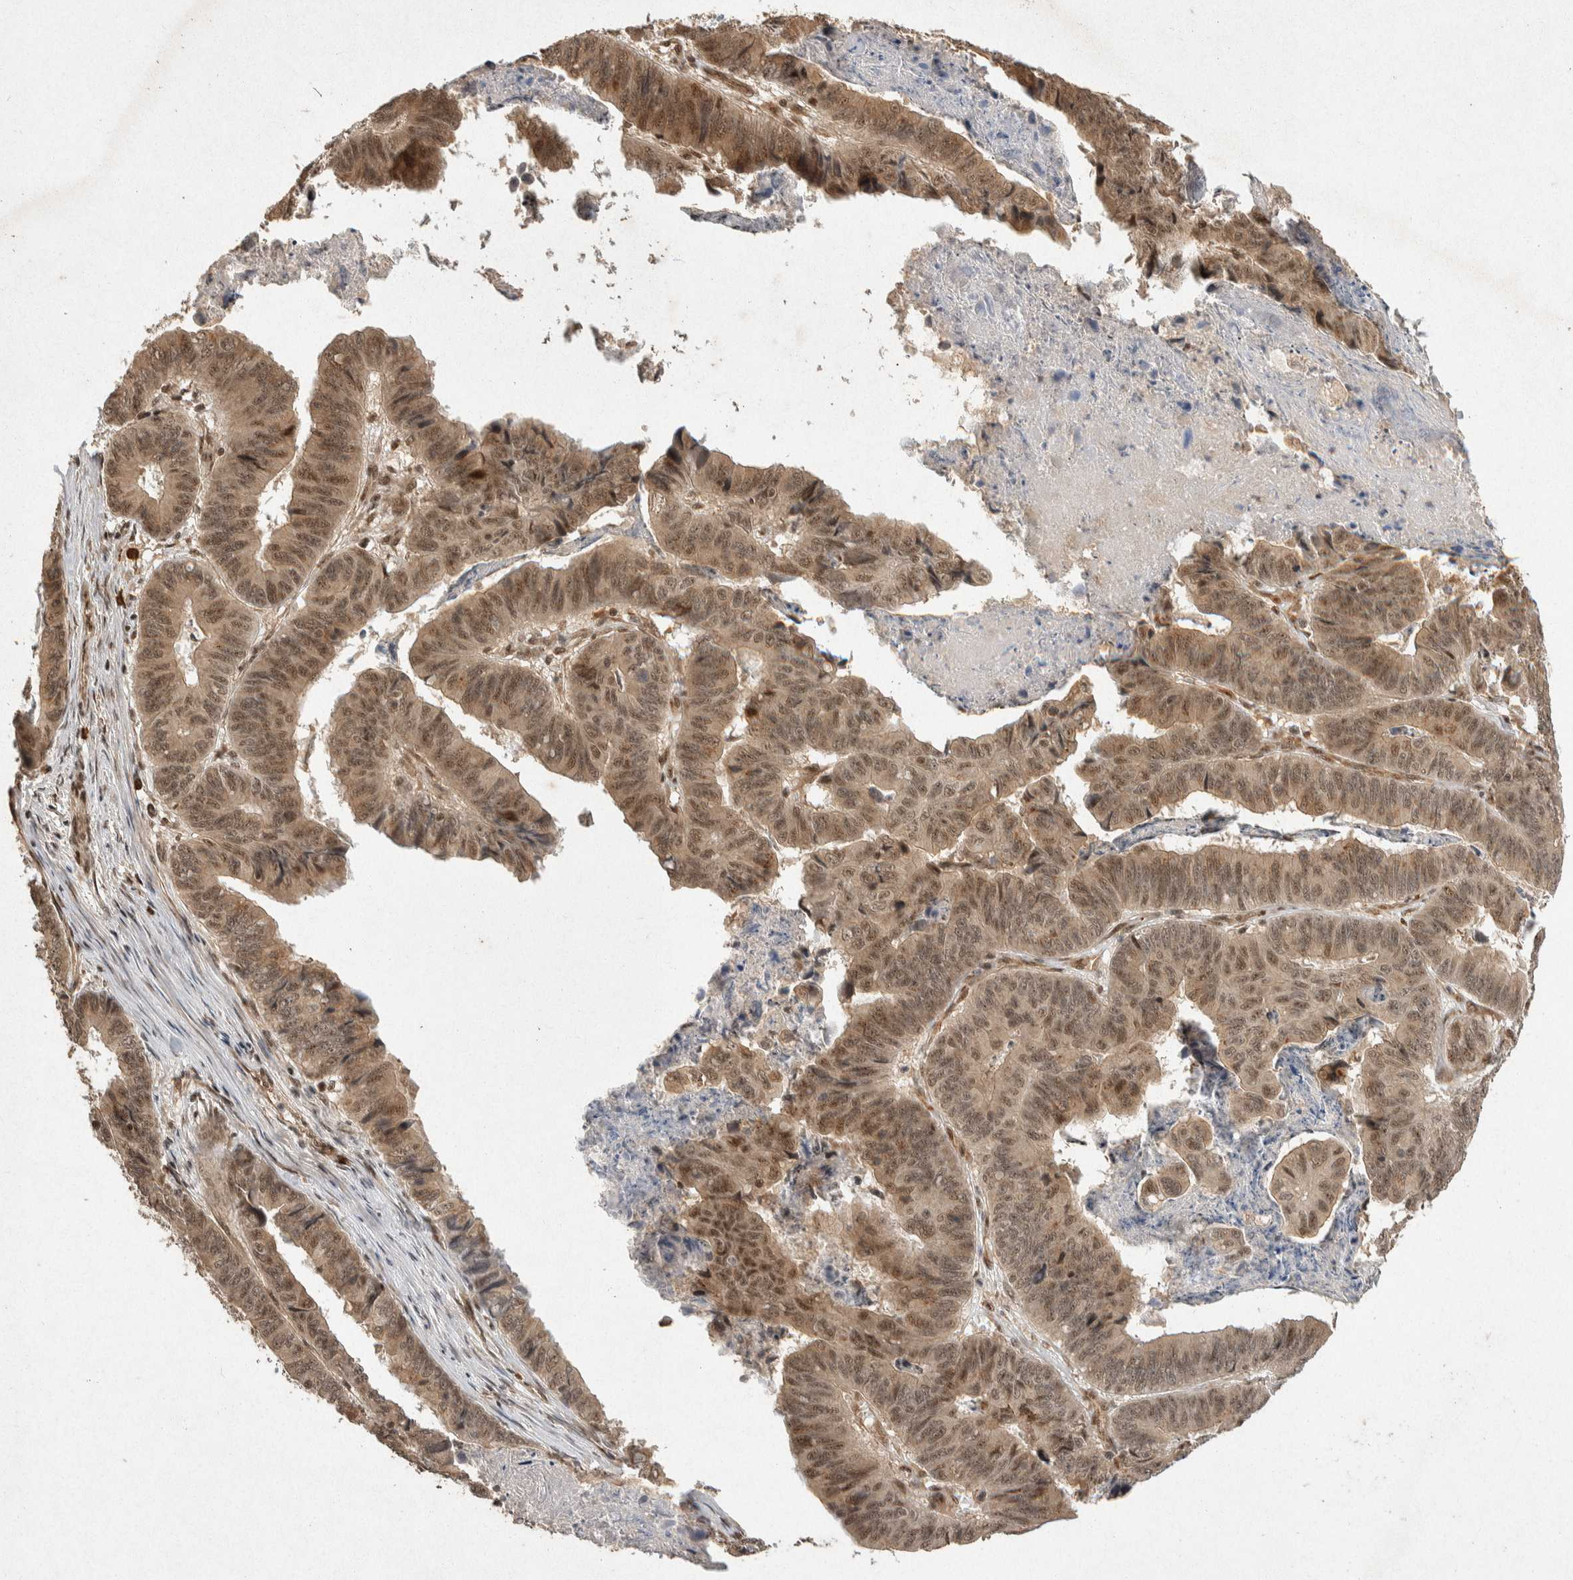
{"staining": {"intensity": "moderate", "quantity": ">75%", "location": "cytoplasmic/membranous,nuclear"}, "tissue": "stomach cancer", "cell_type": "Tumor cells", "image_type": "cancer", "snomed": [{"axis": "morphology", "description": "Adenocarcinoma, NOS"}, {"axis": "topography", "description": "Stomach, lower"}], "caption": "Adenocarcinoma (stomach) stained for a protein (brown) shows moderate cytoplasmic/membranous and nuclear positive staining in about >75% of tumor cells.", "gene": "TOR1B", "patient": {"sex": "male", "age": 77}}